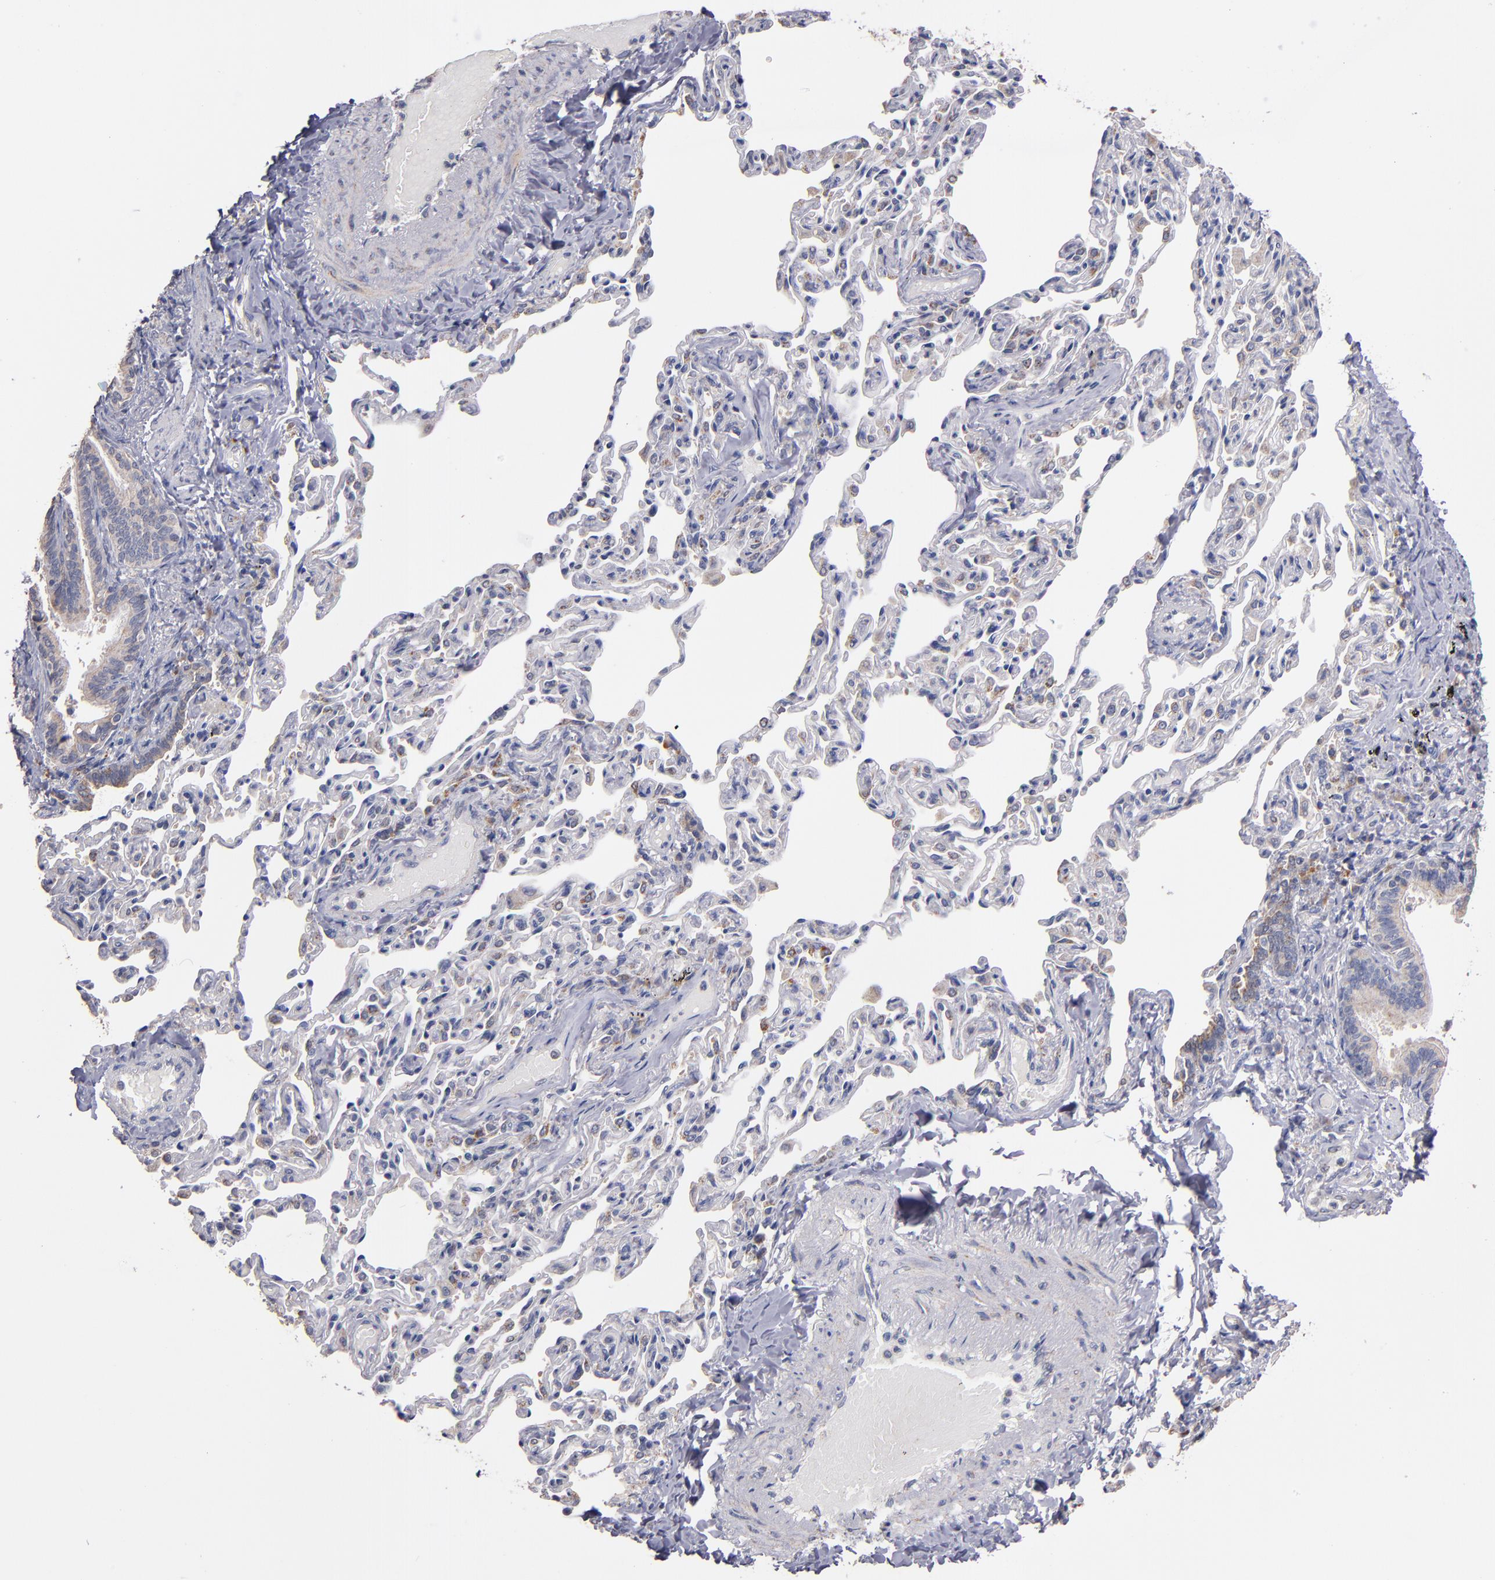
{"staining": {"intensity": "weak", "quantity": "25%-75%", "location": "cytoplasmic/membranous"}, "tissue": "bronchus", "cell_type": "Respiratory epithelial cells", "image_type": "normal", "snomed": [{"axis": "morphology", "description": "Normal tissue, NOS"}, {"axis": "topography", "description": "Lung"}], "caption": "The immunohistochemical stain highlights weak cytoplasmic/membranous positivity in respiratory epithelial cells of unremarkable bronchus.", "gene": "DIABLO", "patient": {"sex": "male", "age": 64}}